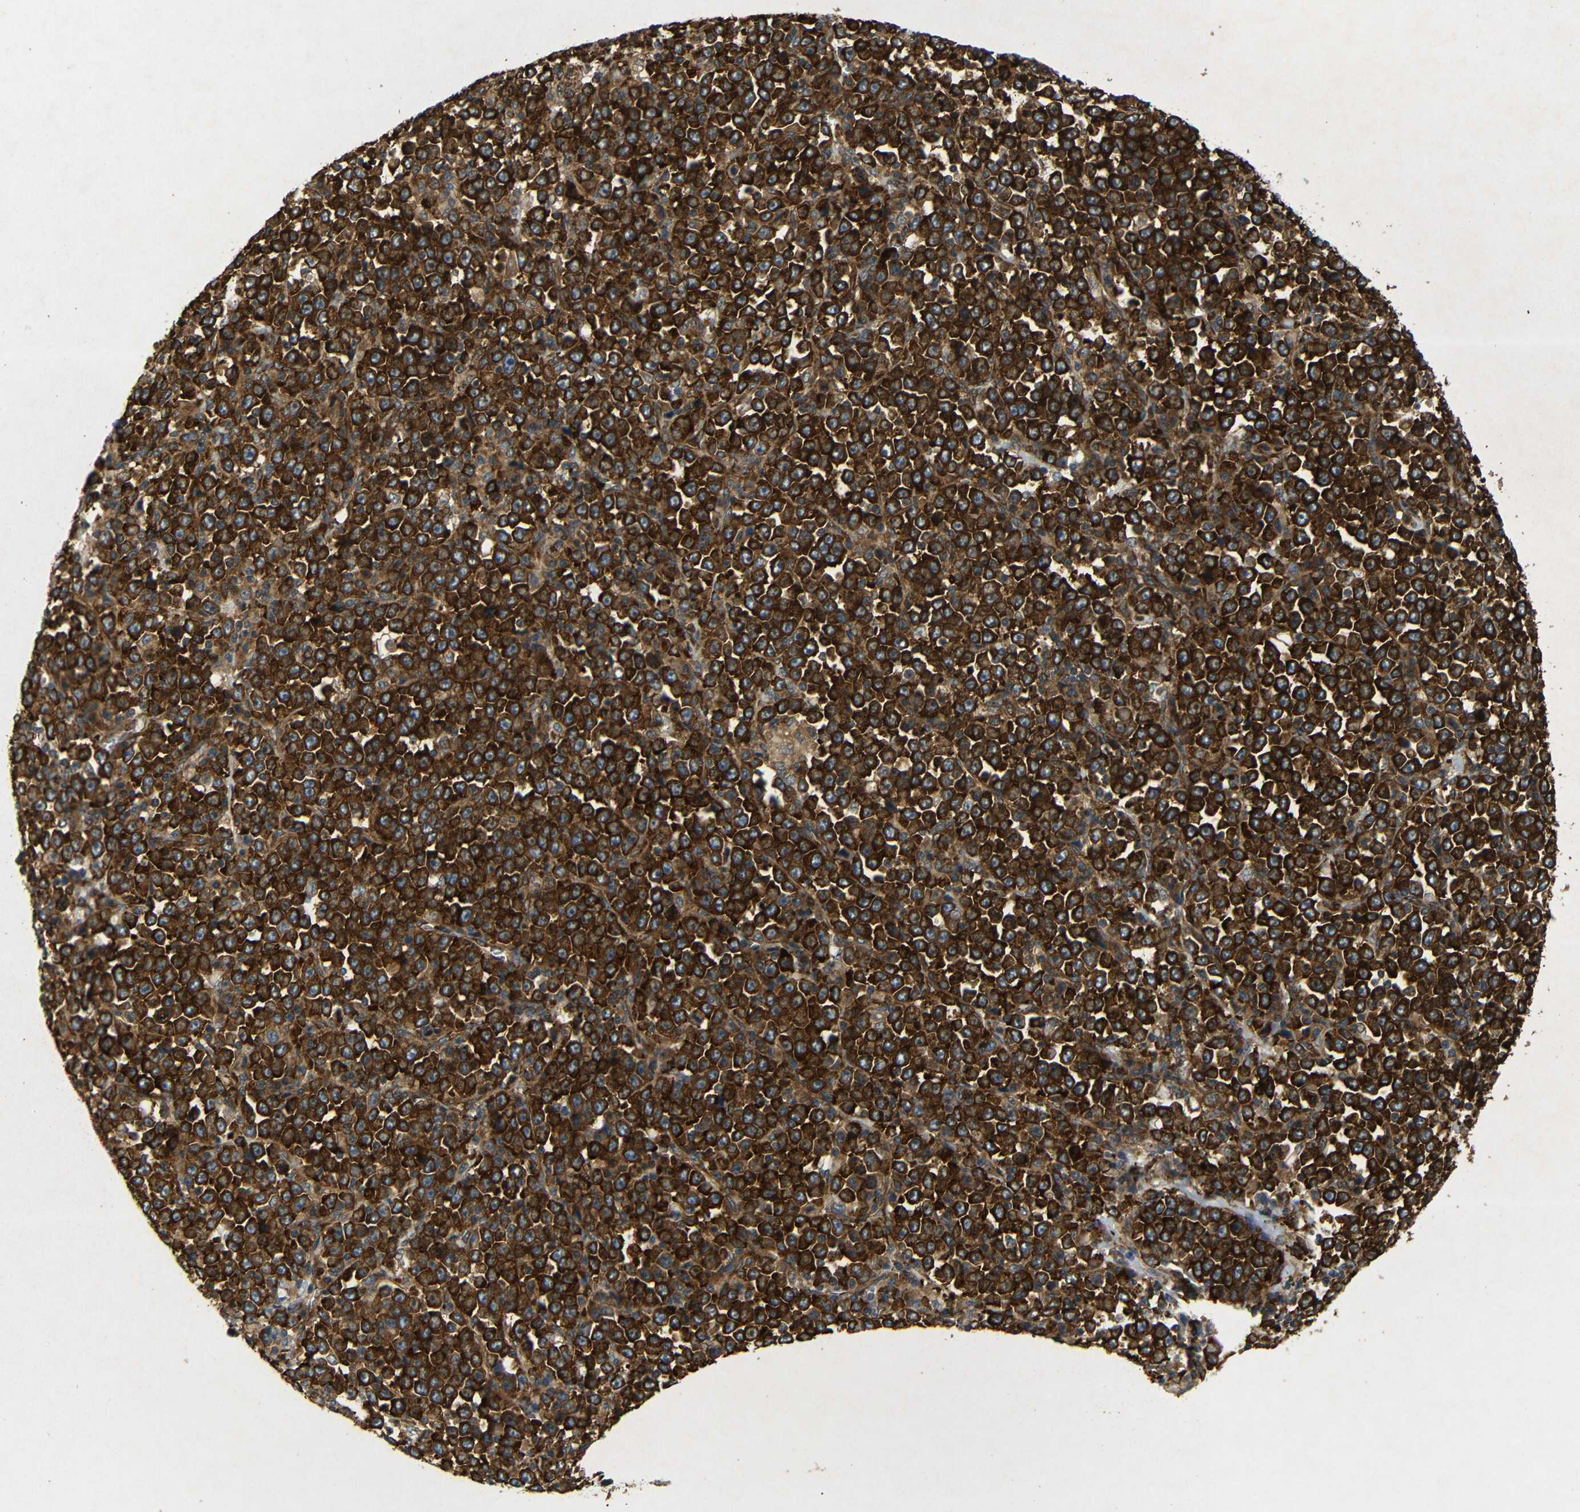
{"staining": {"intensity": "strong", "quantity": ">75%", "location": "cytoplasmic/membranous"}, "tissue": "stomach cancer", "cell_type": "Tumor cells", "image_type": "cancer", "snomed": [{"axis": "morphology", "description": "Normal tissue, NOS"}, {"axis": "morphology", "description": "Adenocarcinoma, NOS"}, {"axis": "topography", "description": "Stomach, upper"}, {"axis": "topography", "description": "Stomach"}], "caption": "Immunohistochemical staining of adenocarcinoma (stomach) exhibits strong cytoplasmic/membranous protein positivity in approximately >75% of tumor cells.", "gene": "BTF3", "patient": {"sex": "male", "age": 59}}